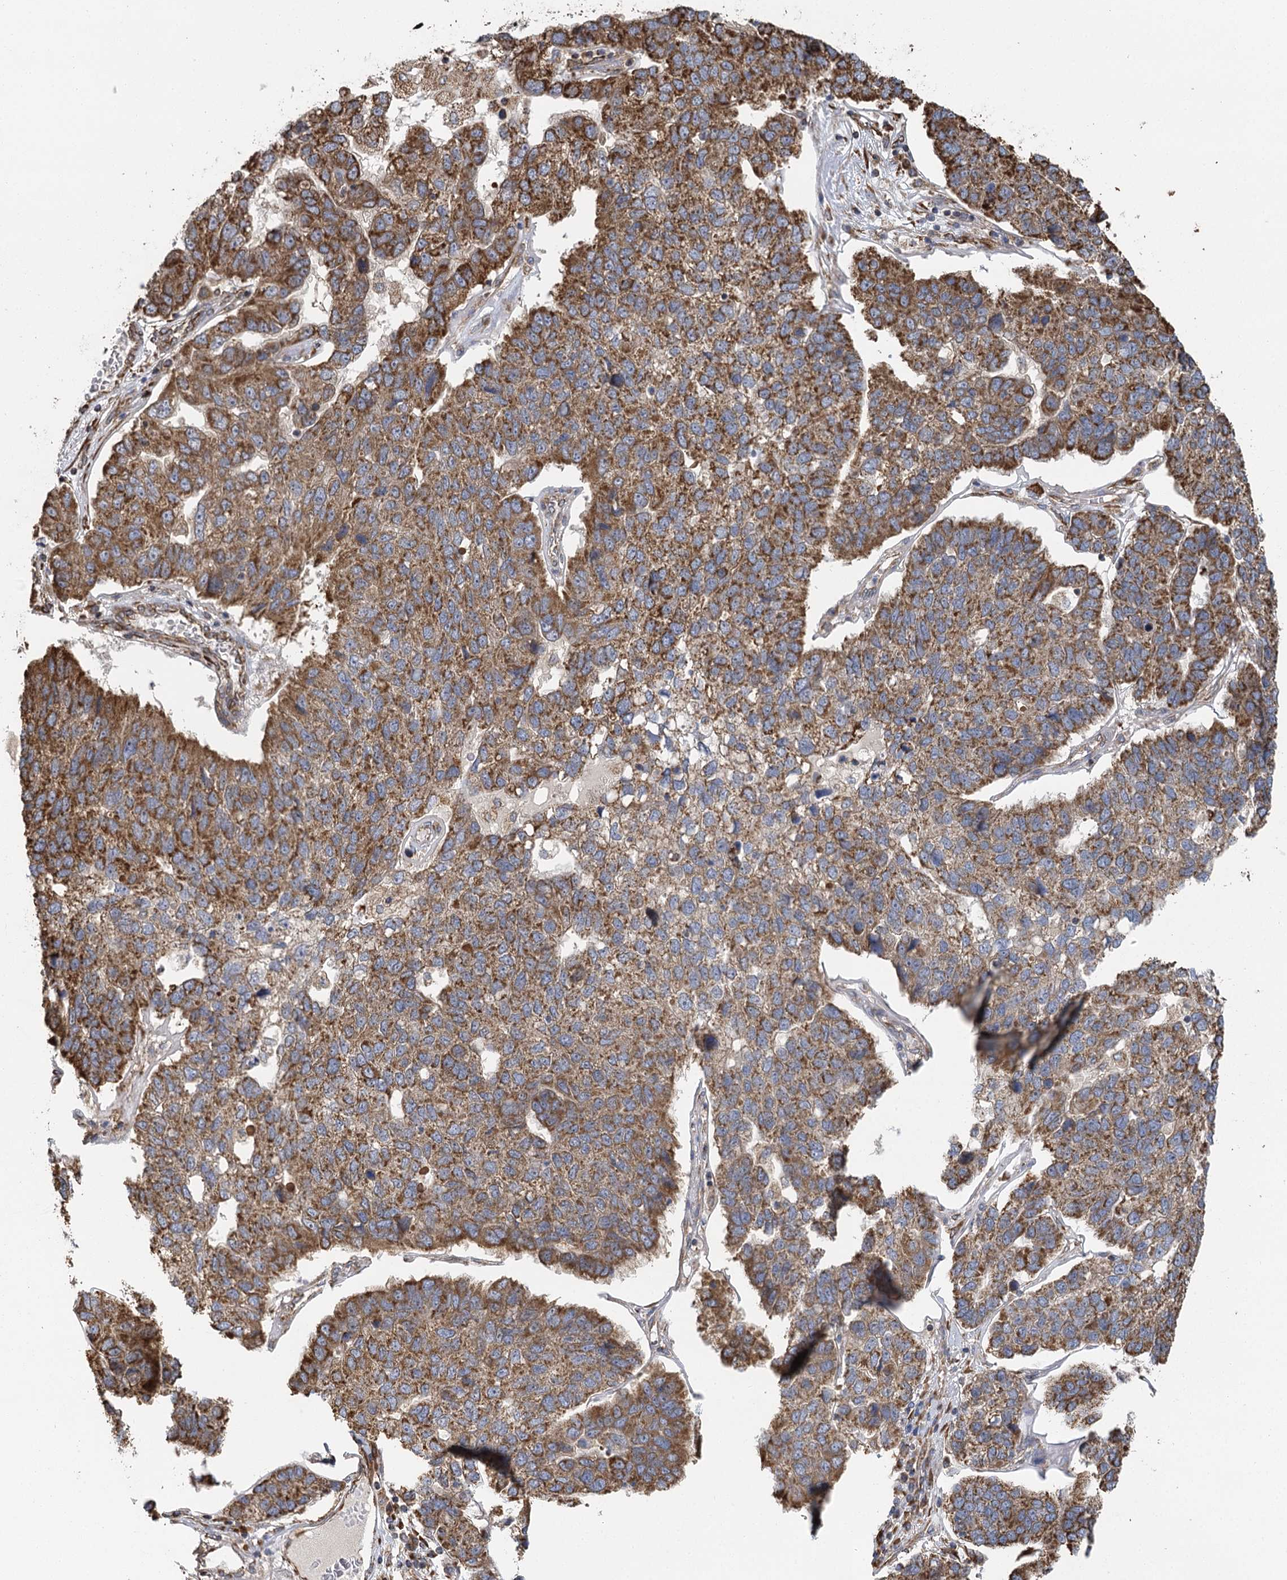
{"staining": {"intensity": "moderate", "quantity": ">75%", "location": "cytoplasmic/membranous"}, "tissue": "pancreatic cancer", "cell_type": "Tumor cells", "image_type": "cancer", "snomed": [{"axis": "morphology", "description": "Adenocarcinoma, NOS"}, {"axis": "topography", "description": "Pancreas"}], "caption": "Immunohistochemical staining of human adenocarcinoma (pancreatic) exhibits moderate cytoplasmic/membranous protein expression in about >75% of tumor cells. Using DAB (brown) and hematoxylin (blue) stains, captured at high magnification using brightfield microscopy.", "gene": "IL11RA", "patient": {"sex": "female", "age": 61}}